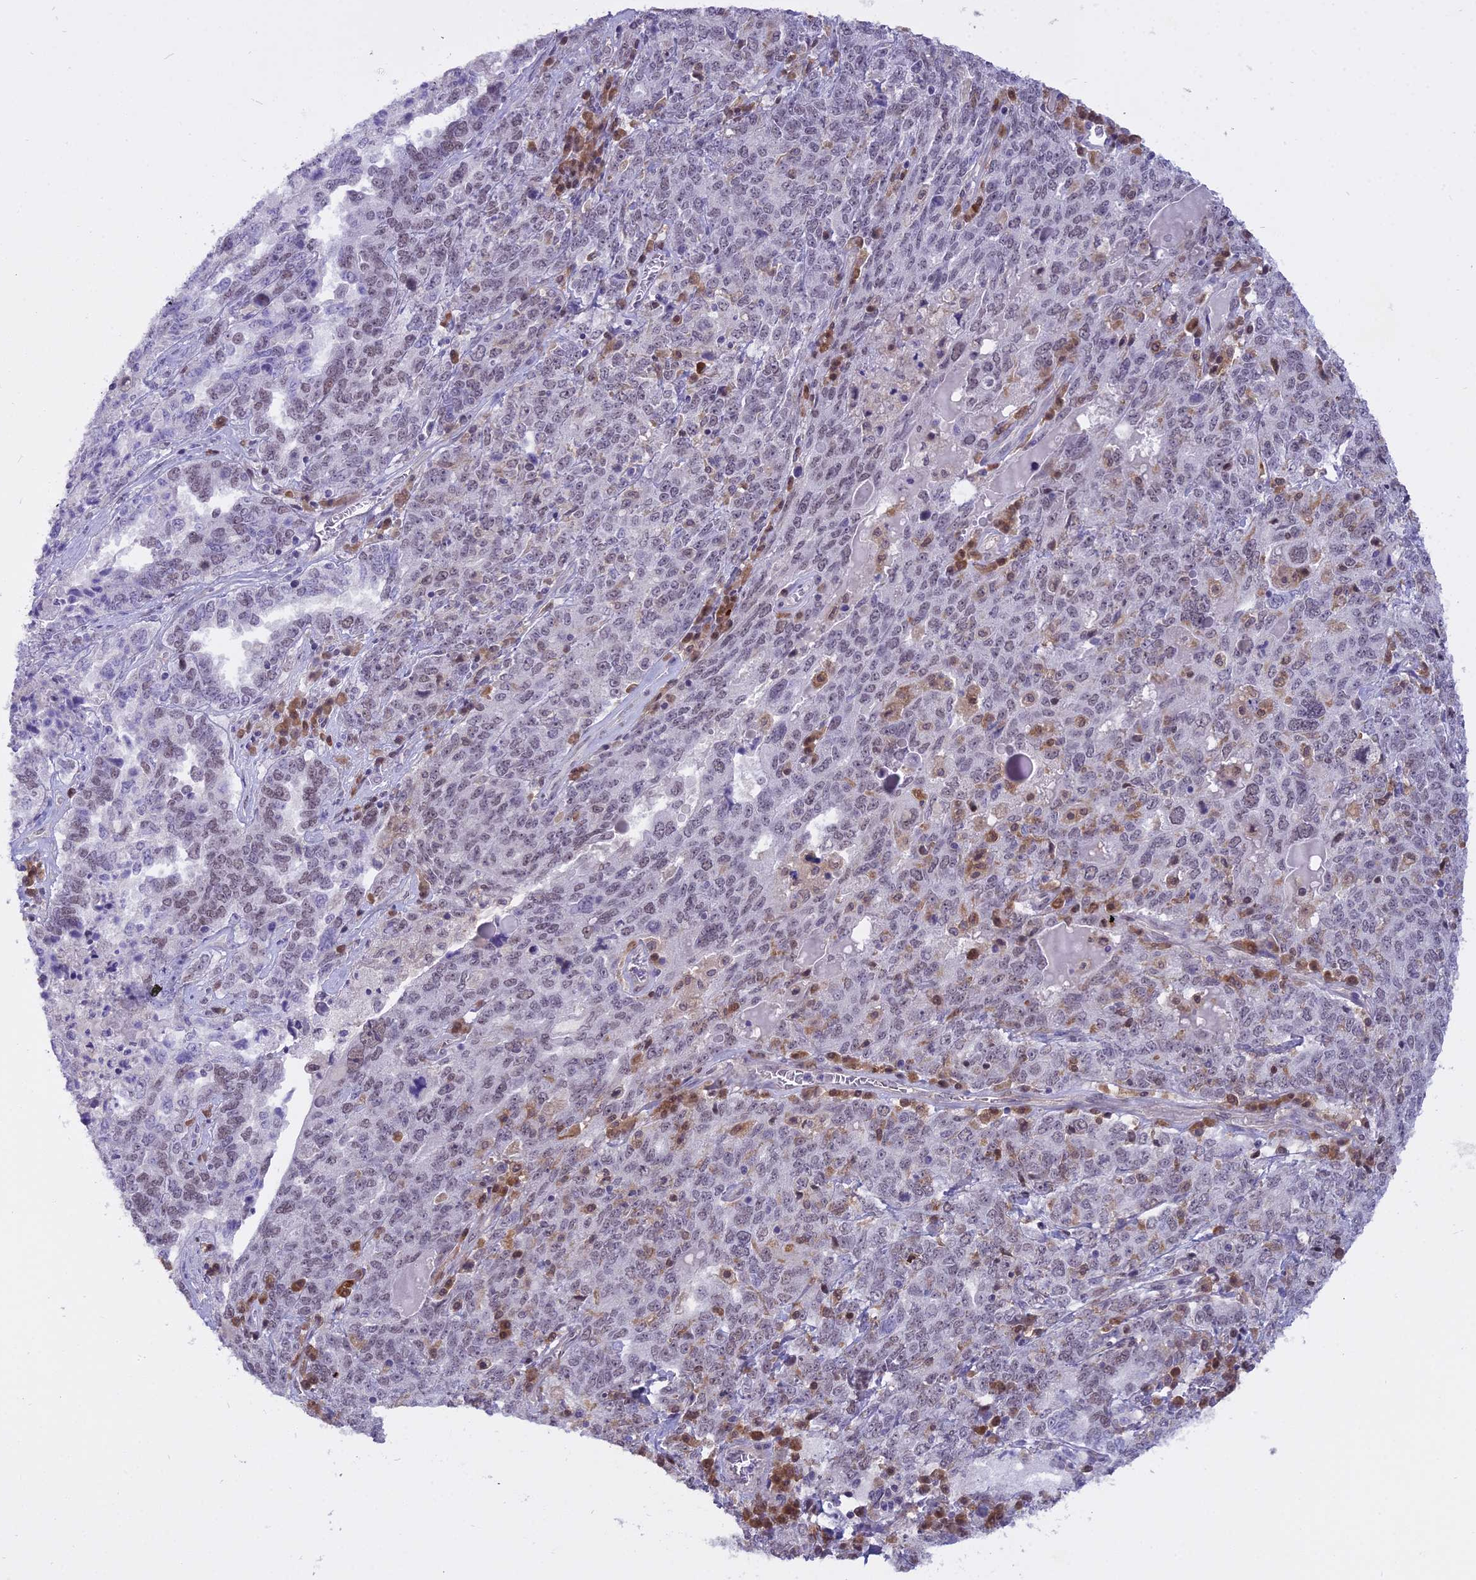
{"staining": {"intensity": "weak", "quantity": "25%-75%", "location": "nuclear"}, "tissue": "ovarian cancer", "cell_type": "Tumor cells", "image_type": "cancer", "snomed": [{"axis": "morphology", "description": "Carcinoma, endometroid"}, {"axis": "topography", "description": "Ovary"}], "caption": "Ovarian cancer was stained to show a protein in brown. There is low levels of weak nuclear staining in approximately 25%-75% of tumor cells.", "gene": "BLNK", "patient": {"sex": "female", "age": 62}}